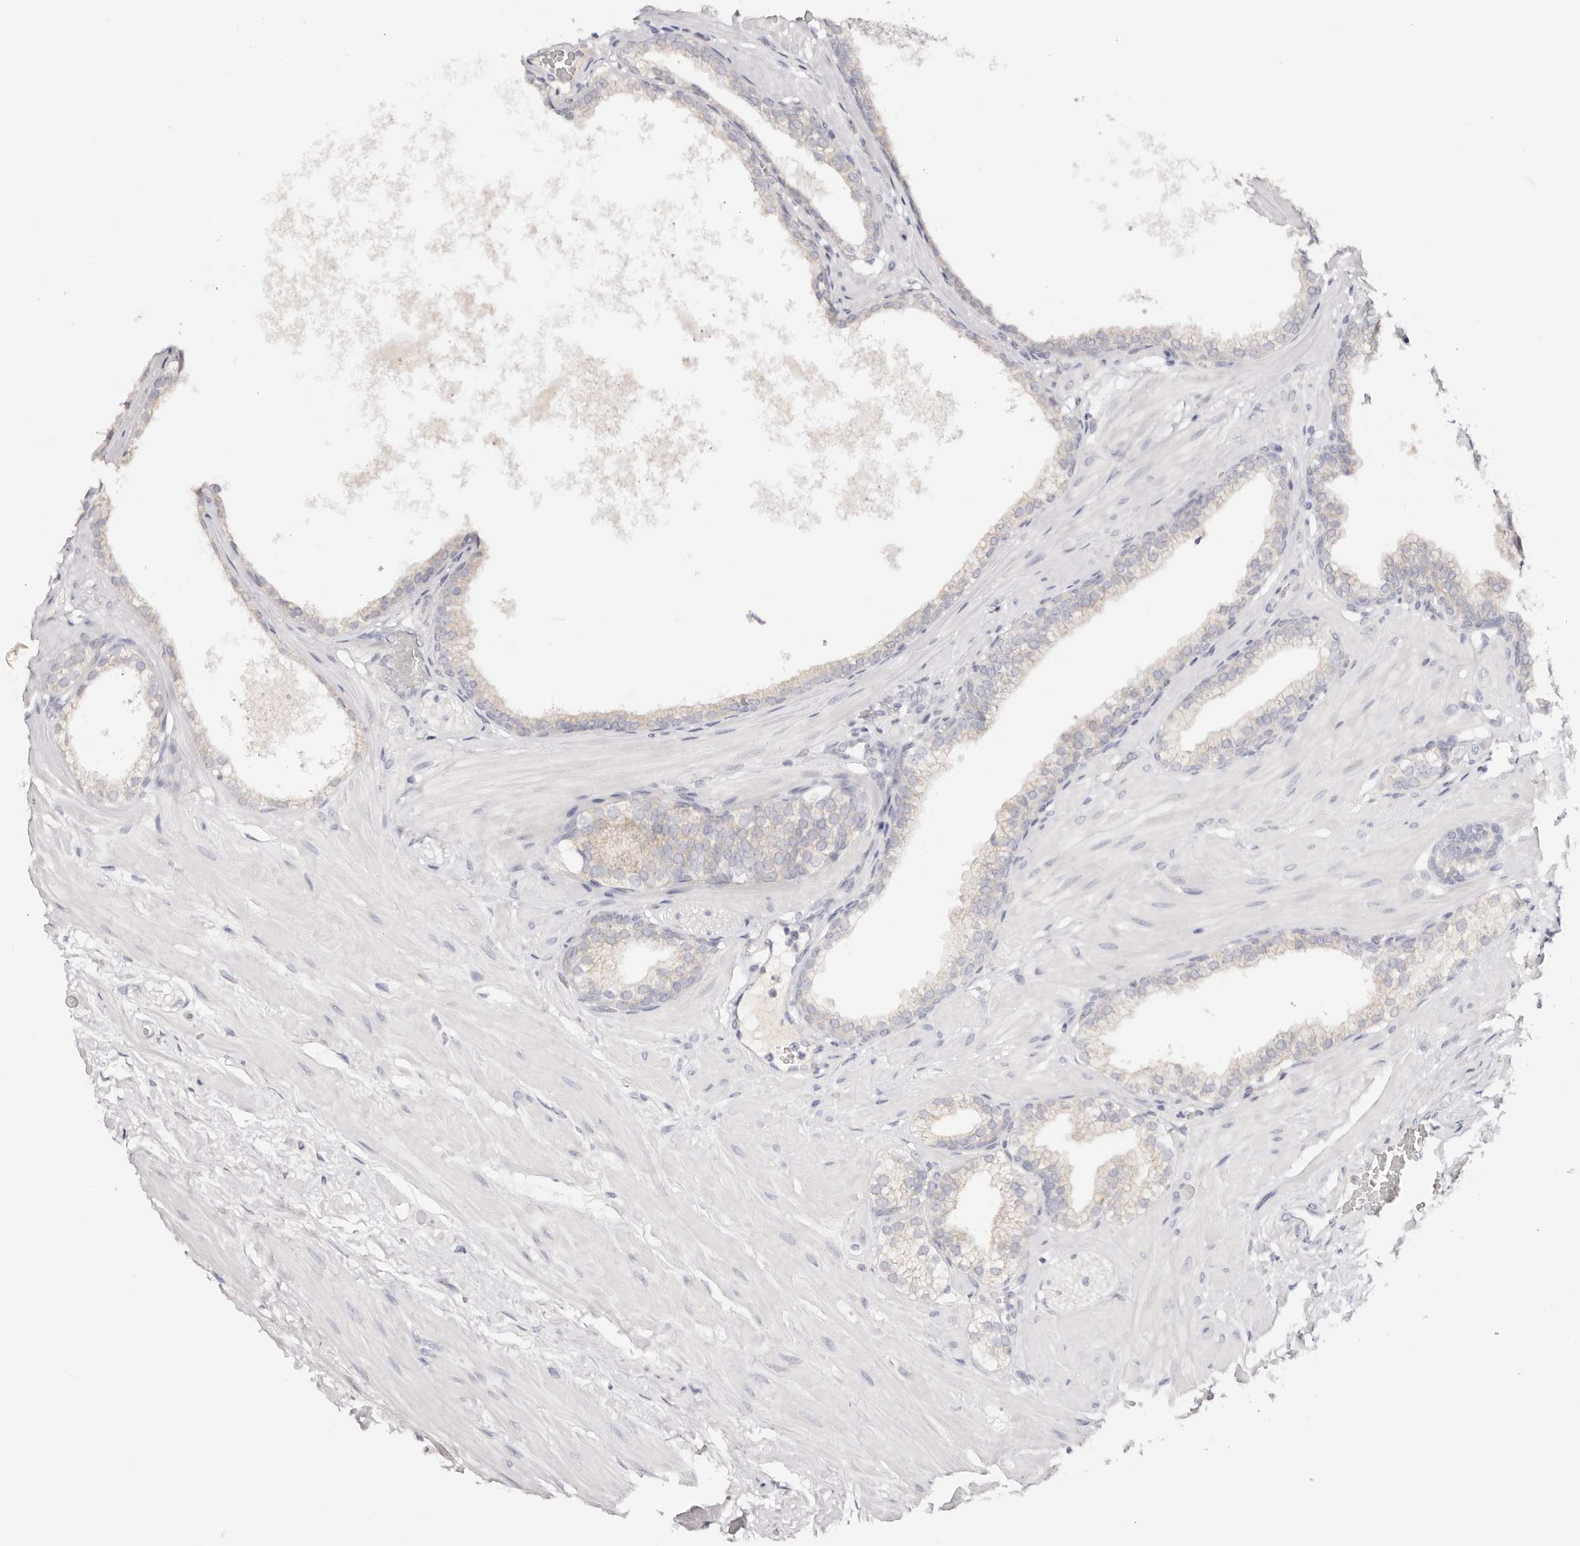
{"staining": {"intensity": "weak", "quantity": "<25%", "location": "cytoplasmic/membranous"}, "tissue": "prostate", "cell_type": "Glandular cells", "image_type": "normal", "snomed": [{"axis": "morphology", "description": "Normal tissue, NOS"}, {"axis": "morphology", "description": "Urothelial carcinoma, Low grade"}, {"axis": "topography", "description": "Urinary bladder"}, {"axis": "topography", "description": "Prostate"}], "caption": "This image is of unremarkable prostate stained with immunohistochemistry to label a protein in brown with the nuclei are counter-stained blue. There is no staining in glandular cells. (DAB IHC with hematoxylin counter stain).", "gene": "DNASE1", "patient": {"sex": "male", "age": 60}}